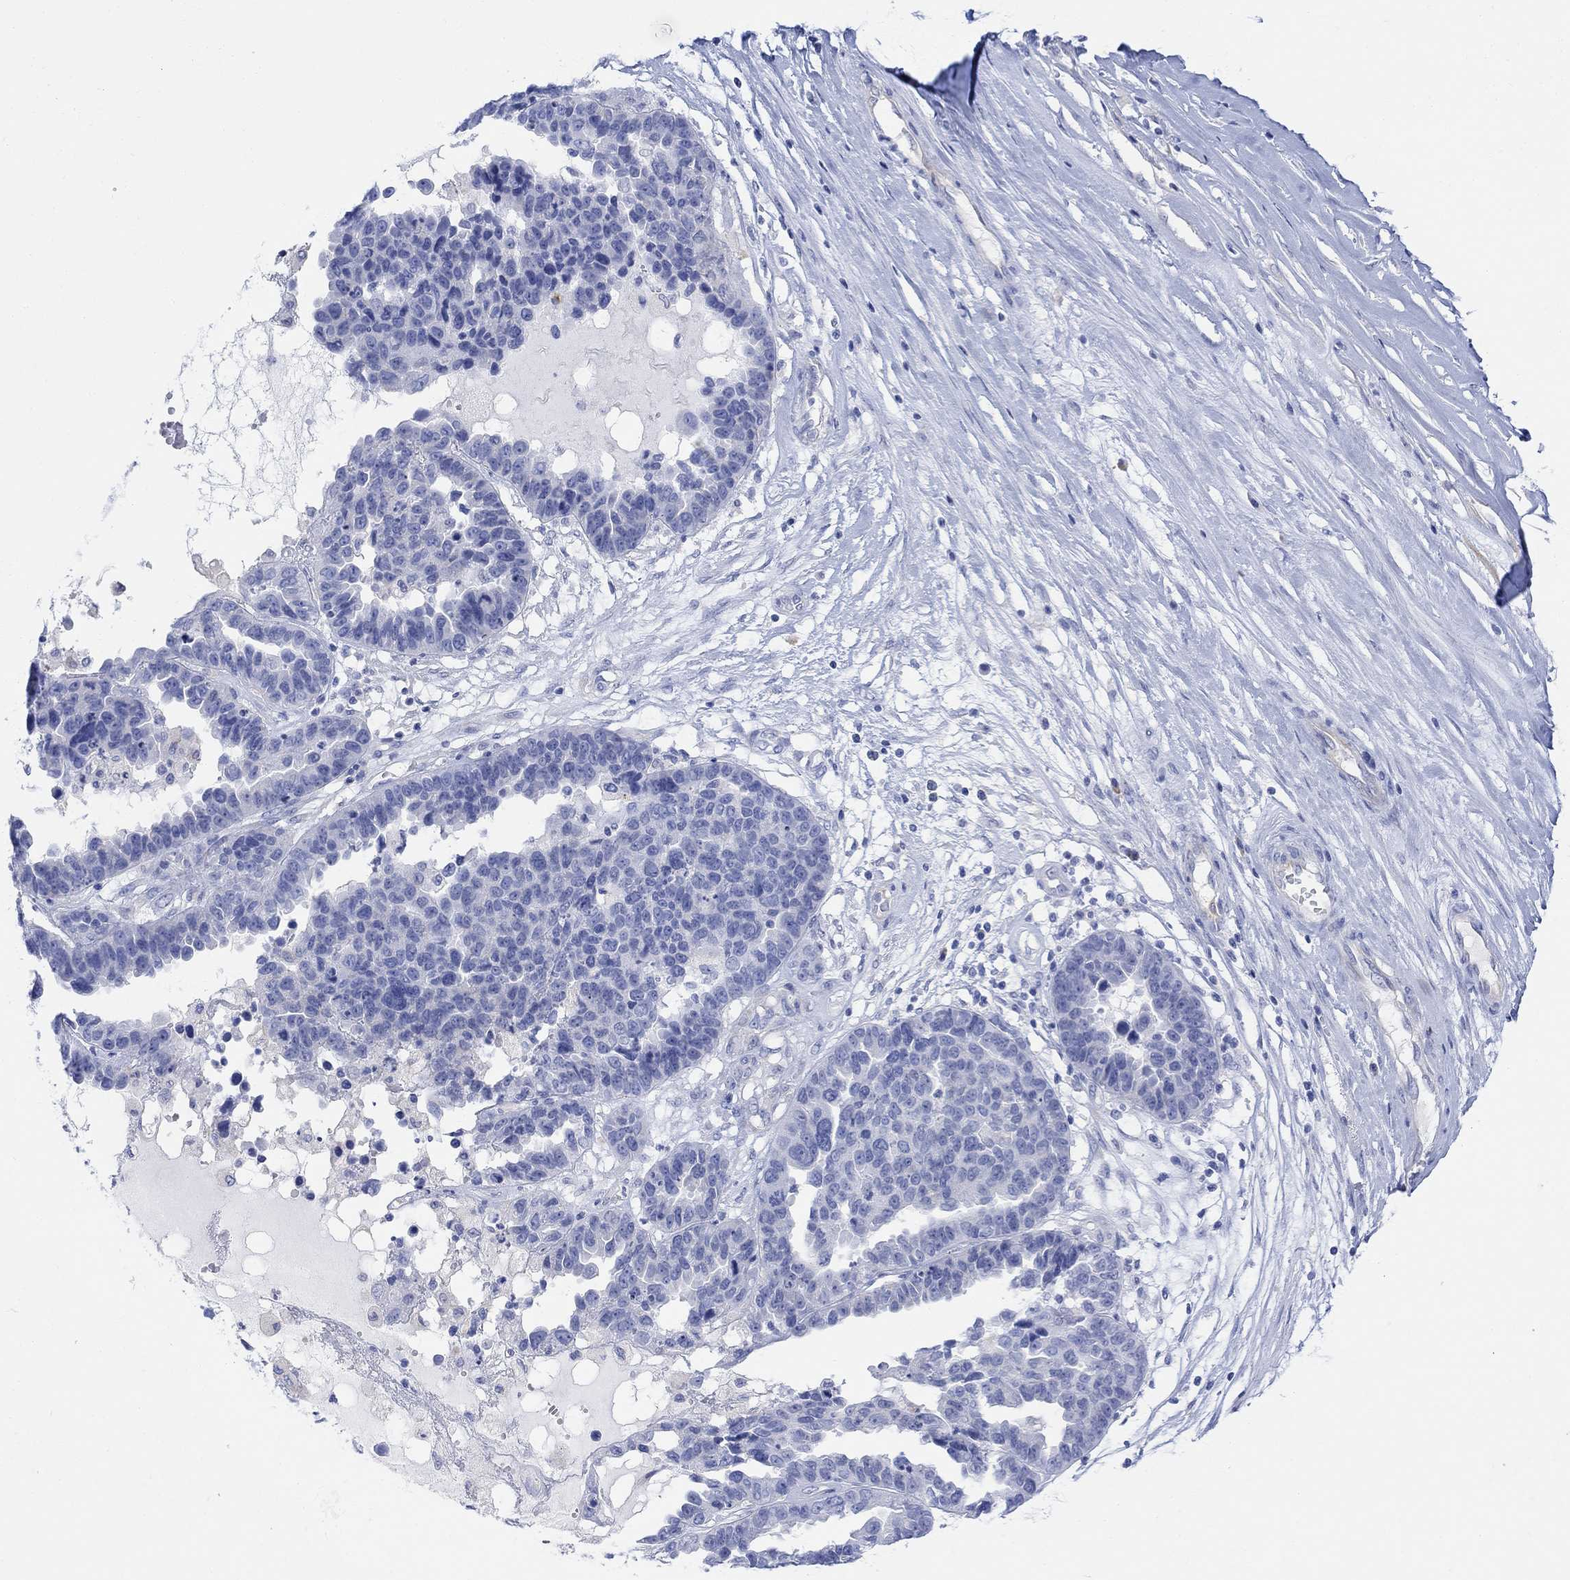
{"staining": {"intensity": "negative", "quantity": "none", "location": "none"}, "tissue": "ovarian cancer", "cell_type": "Tumor cells", "image_type": "cancer", "snomed": [{"axis": "morphology", "description": "Cystadenocarcinoma, serous, NOS"}, {"axis": "topography", "description": "Ovary"}], "caption": "Tumor cells show no significant protein expression in ovarian cancer.", "gene": "GNG13", "patient": {"sex": "female", "age": 87}}